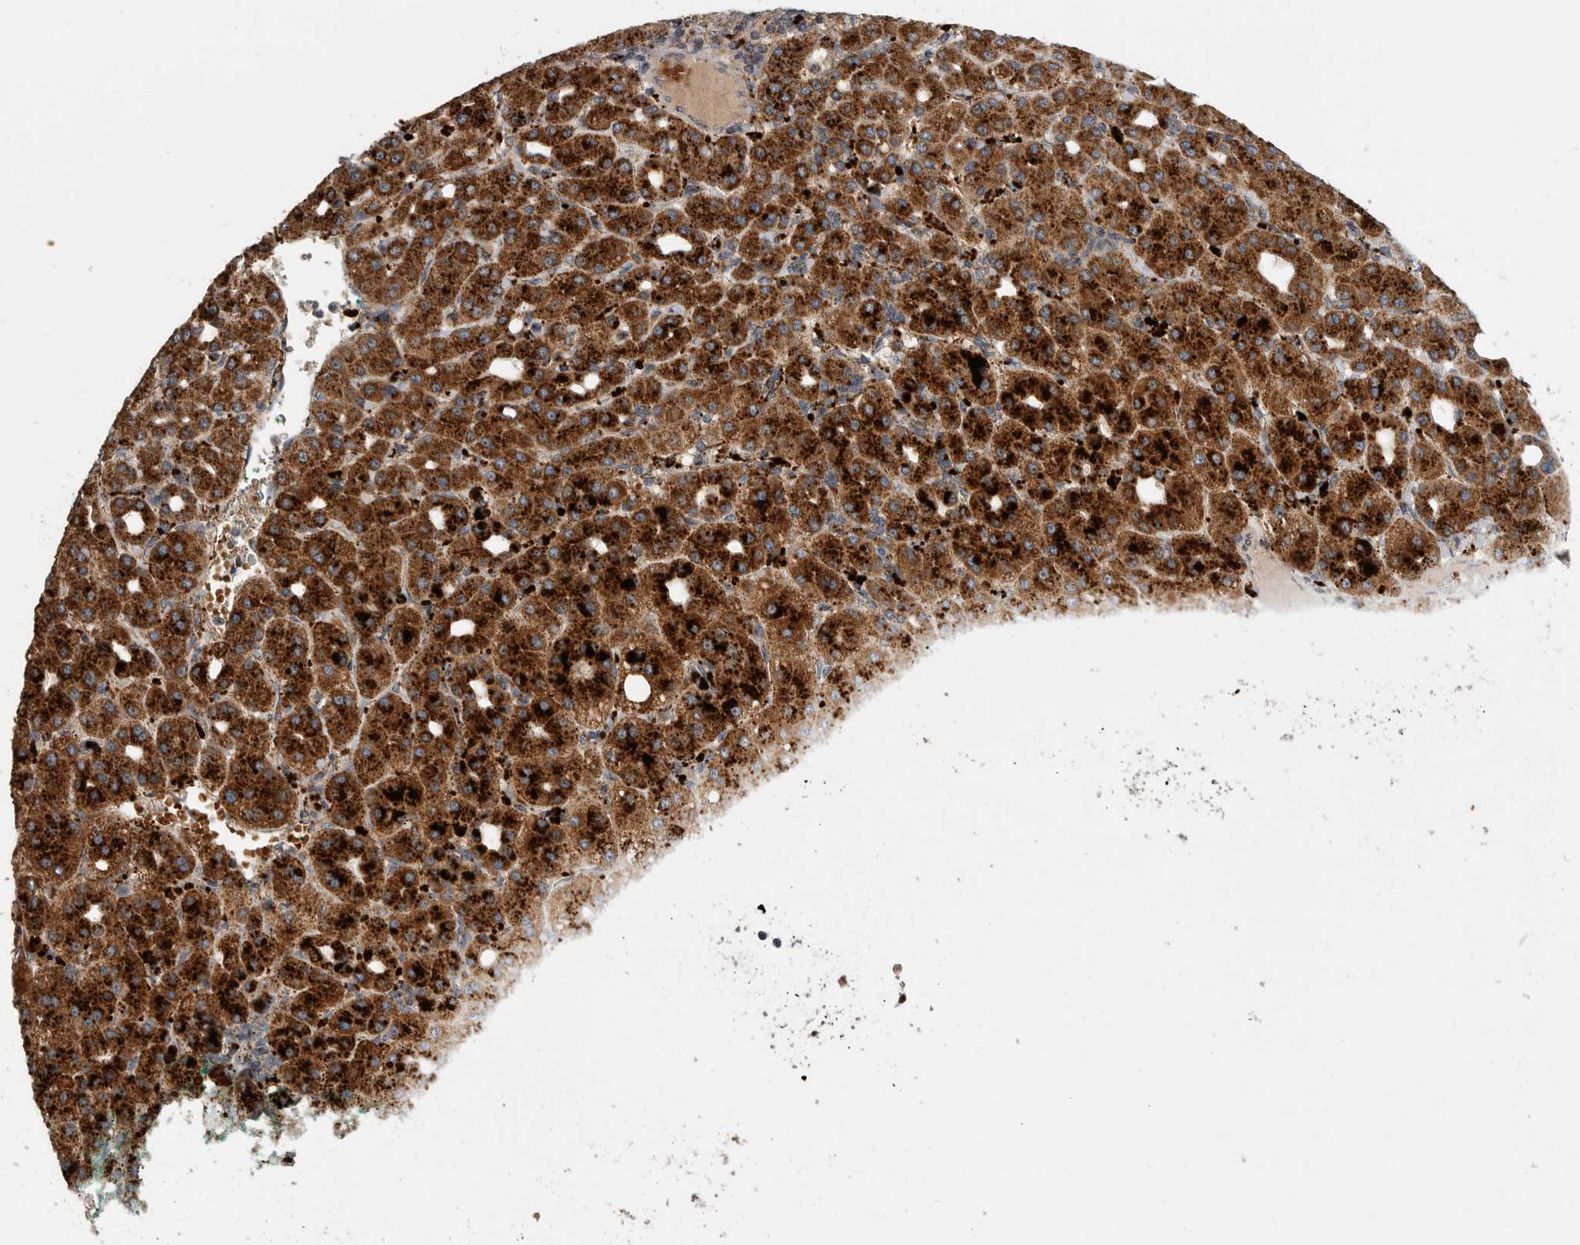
{"staining": {"intensity": "strong", "quantity": ">75%", "location": "cytoplasmic/membranous"}, "tissue": "liver cancer", "cell_type": "Tumor cells", "image_type": "cancer", "snomed": [{"axis": "morphology", "description": "Carcinoma, Hepatocellular, NOS"}, {"axis": "topography", "description": "Liver"}], "caption": "Immunohistochemistry of liver cancer (hepatocellular carcinoma) reveals high levels of strong cytoplasmic/membranous staining in approximately >75% of tumor cells.", "gene": "GALNS", "patient": {"sex": "male", "age": 65}}